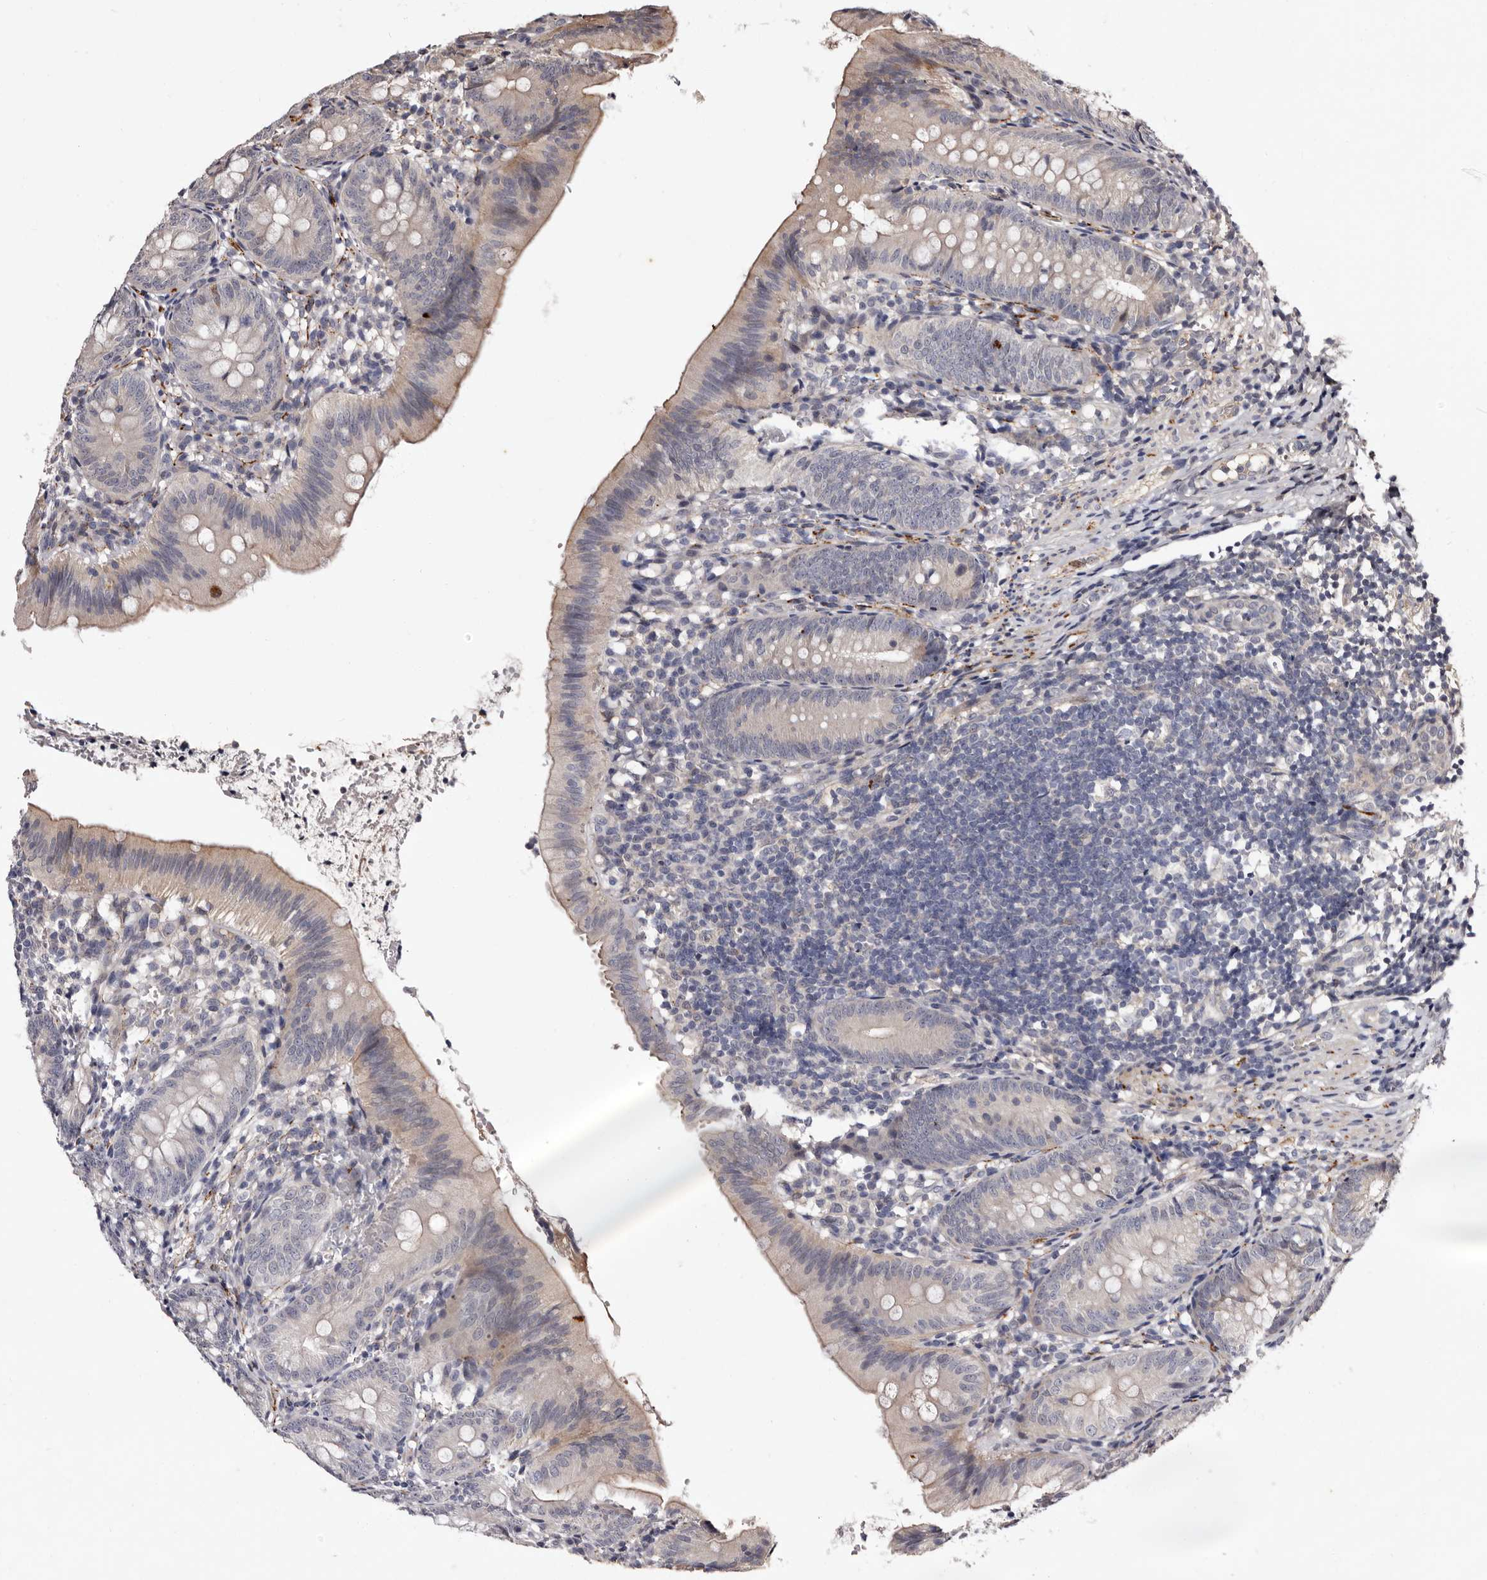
{"staining": {"intensity": "weak", "quantity": "<25%", "location": "cytoplasmic/membranous"}, "tissue": "appendix", "cell_type": "Glandular cells", "image_type": "normal", "snomed": [{"axis": "morphology", "description": "Normal tissue, NOS"}, {"axis": "topography", "description": "Appendix"}], "caption": "Appendix was stained to show a protein in brown. There is no significant expression in glandular cells. (Immunohistochemistry (ihc), brightfield microscopy, high magnification).", "gene": "LANCL2", "patient": {"sex": "male", "age": 1}}